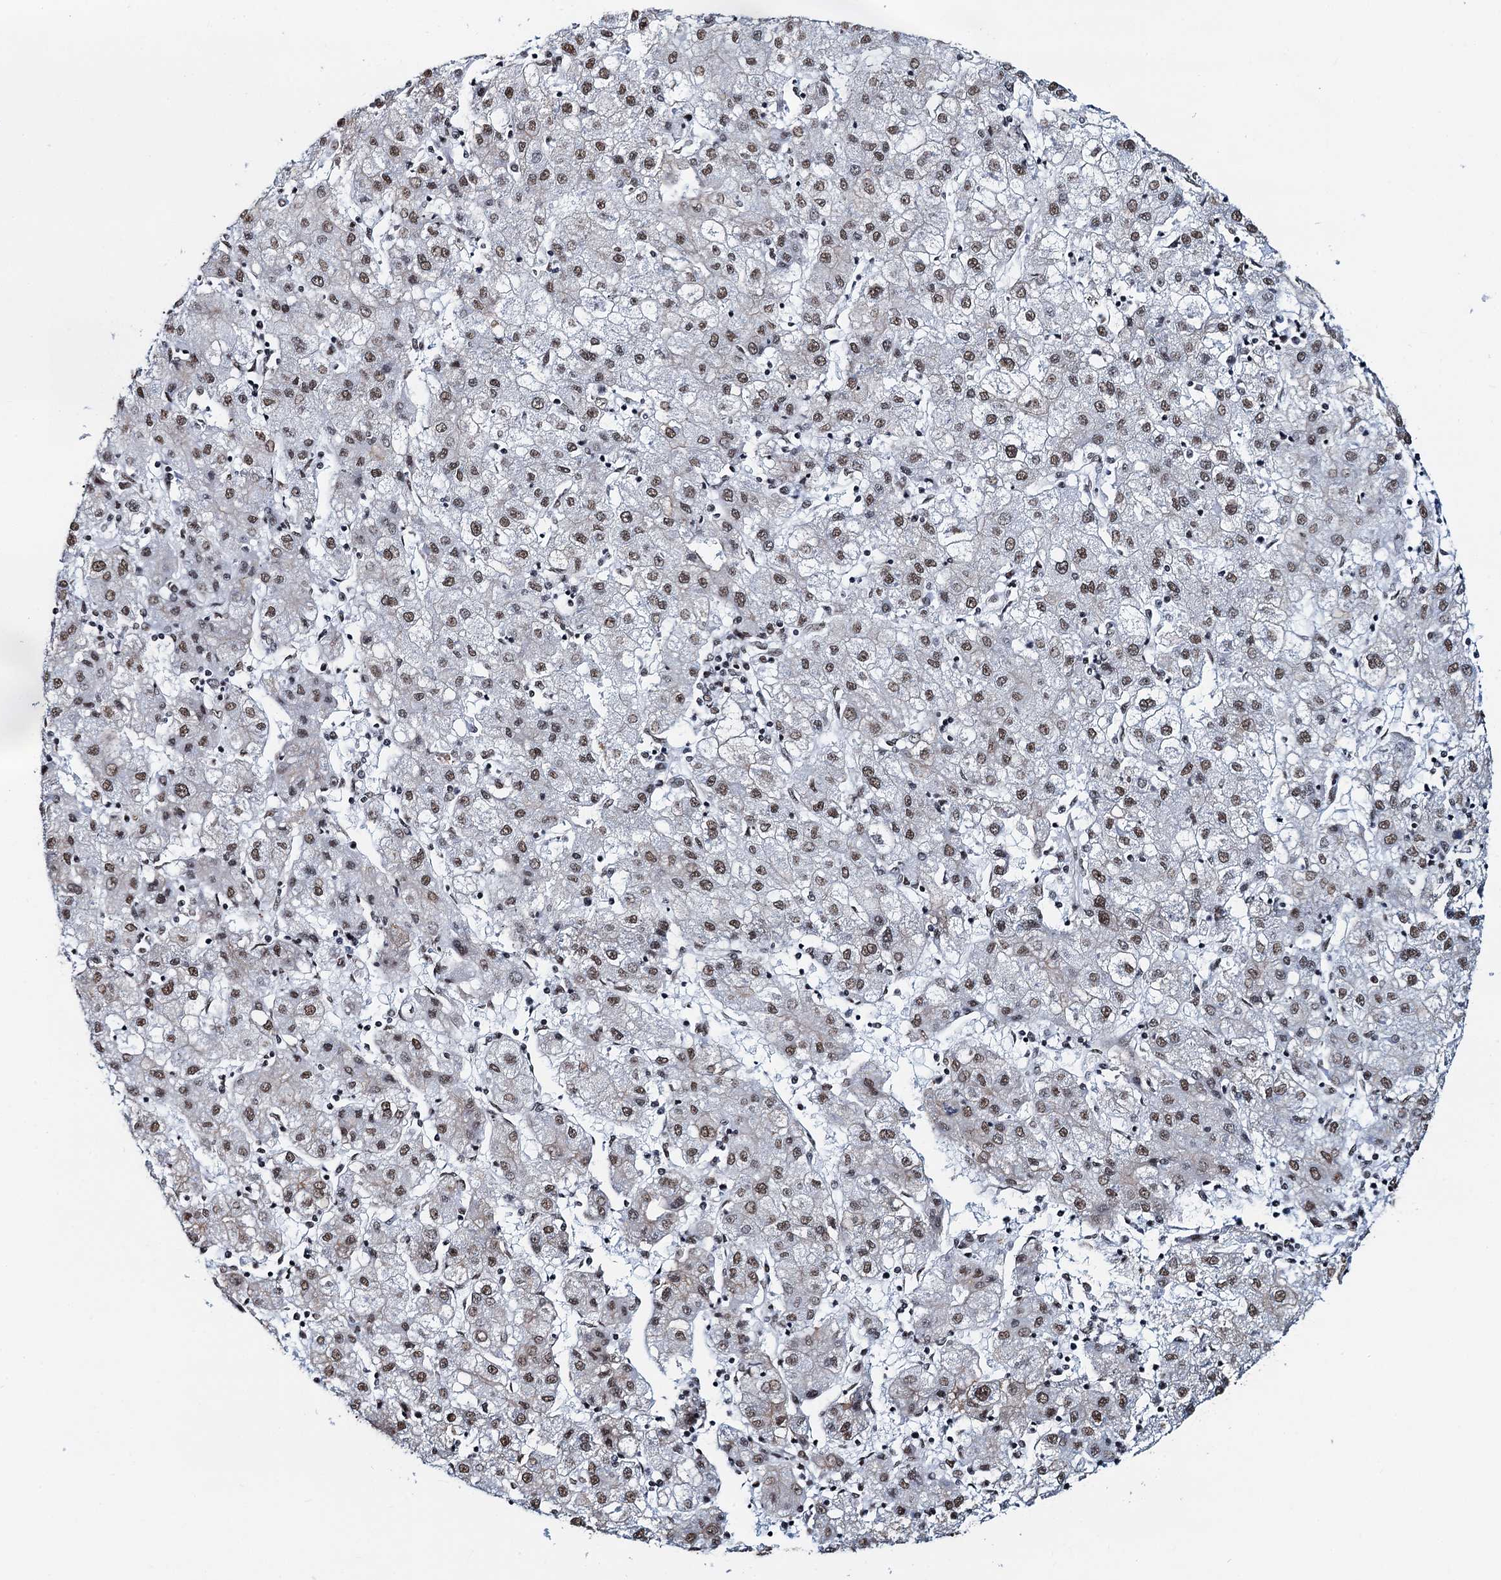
{"staining": {"intensity": "moderate", "quantity": ">75%", "location": "nuclear"}, "tissue": "liver cancer", "cell_type": "Tumor cells", "image_type": "cancer", "snomed": [{"axis": "morphology", "description": "Carcinoma, Hepatocellular, NOS"}, {"axis": "topography", "description": "Liver"}], "caption": "The photomicrograph reveals immunohistochemical staining of liver cancer (hepatocellular carcinoma). There is moderate nuclear positivity is identified in about >75% of tumor cells.", "gene": "ZNF609", "patient": {"sex": "male", "age": 72}}